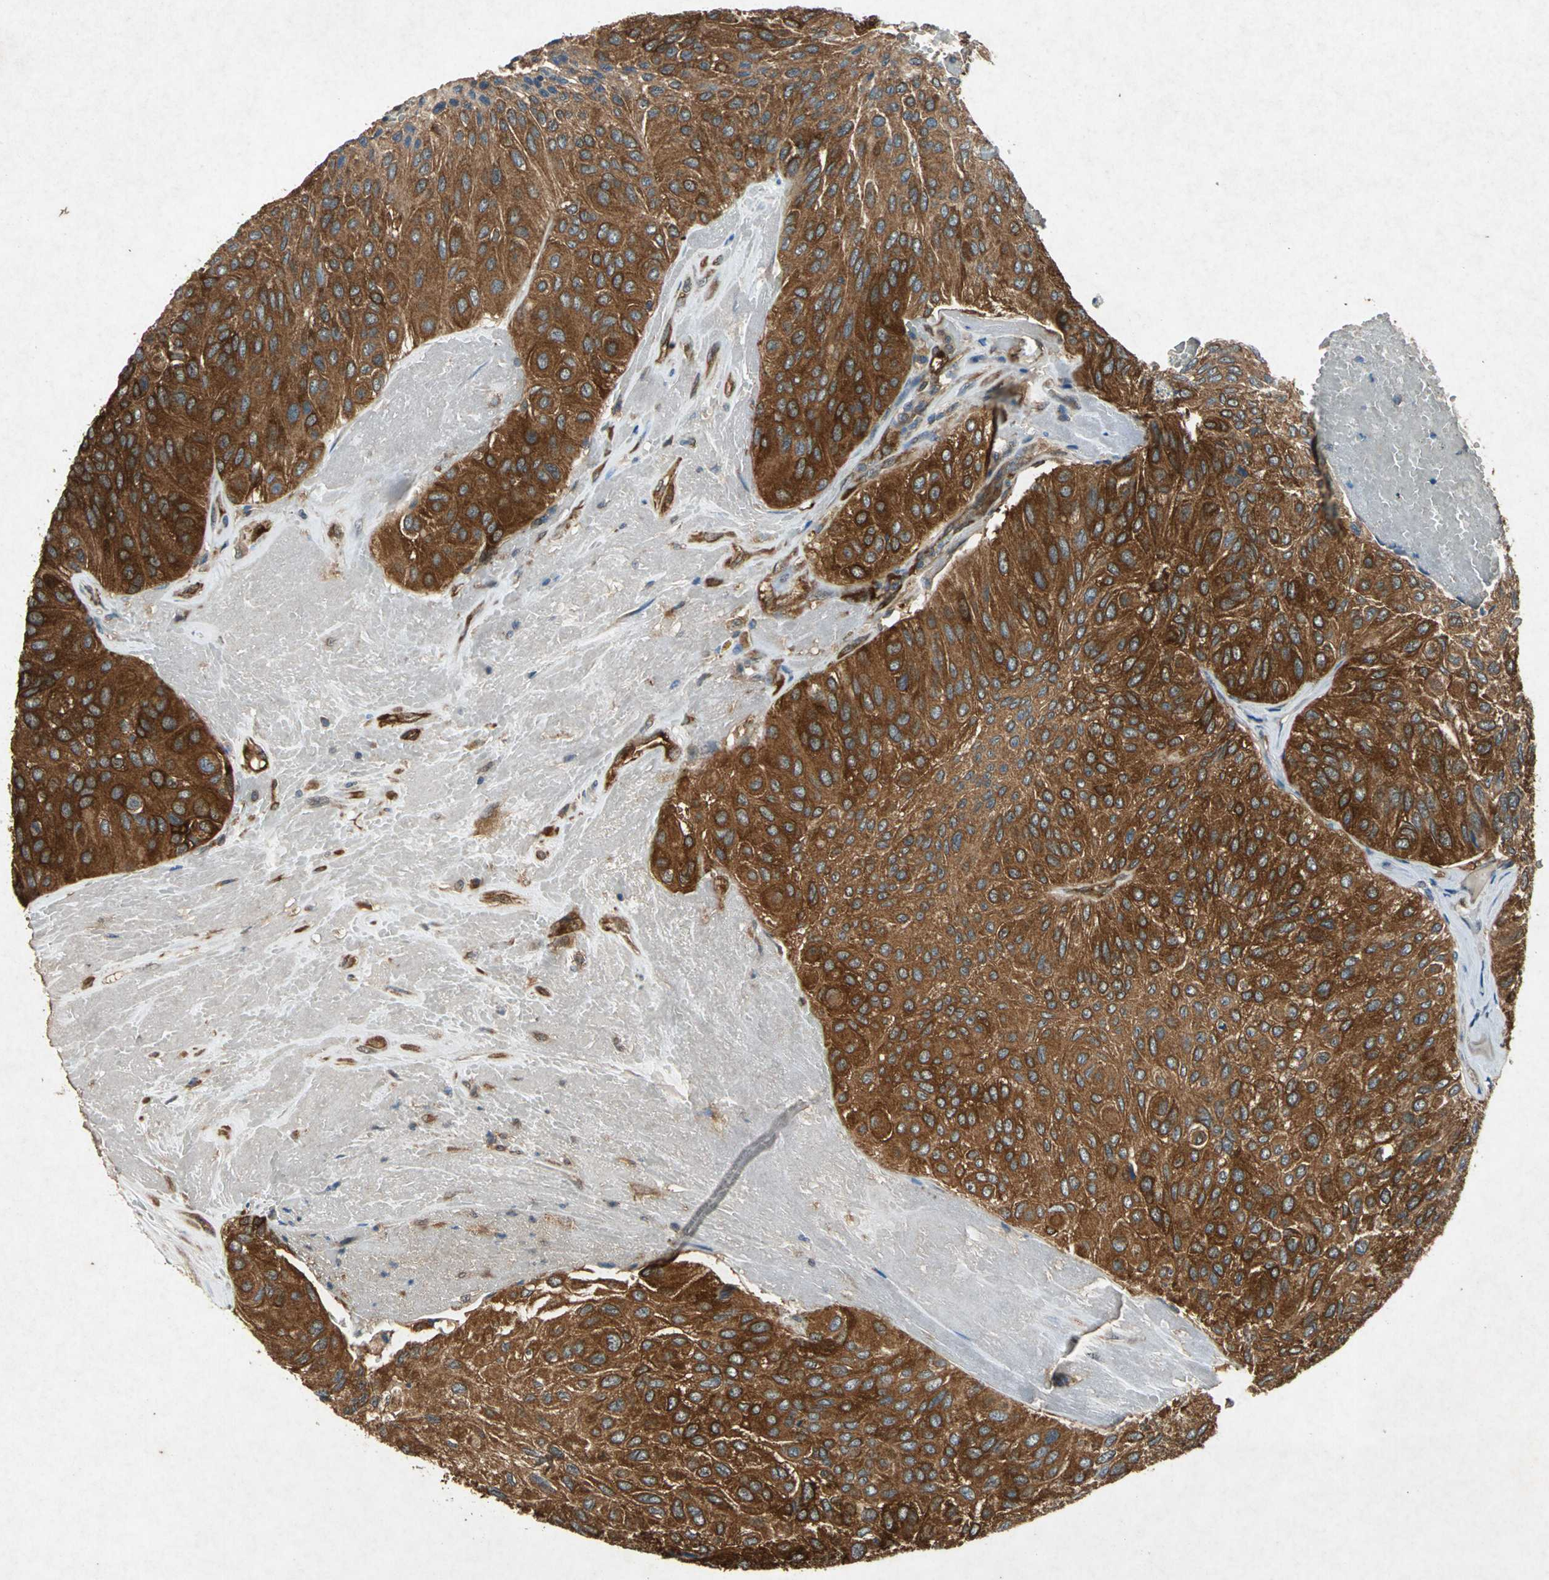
{"staining": {"intensity": "strong", "quantity": ">75%", "location": "cytoplasmic/membranous"}, "tissue": "urothelial cancer", "cell_type": "Tumor cells", "image_type": "cancer", "snomed": [{"axis": "morphology", "description": "Urothelial carcinoma, High grade"}, {"axis": "topography", "description": "Urinary bladder"}], "caption": "Tumor cells display strong cytoplasmic/membranous staining in approximately >75% of cells in urothelial cancer.", "gene": "HSP90AB1", "patient": {"sex": "male", "age": 66}}